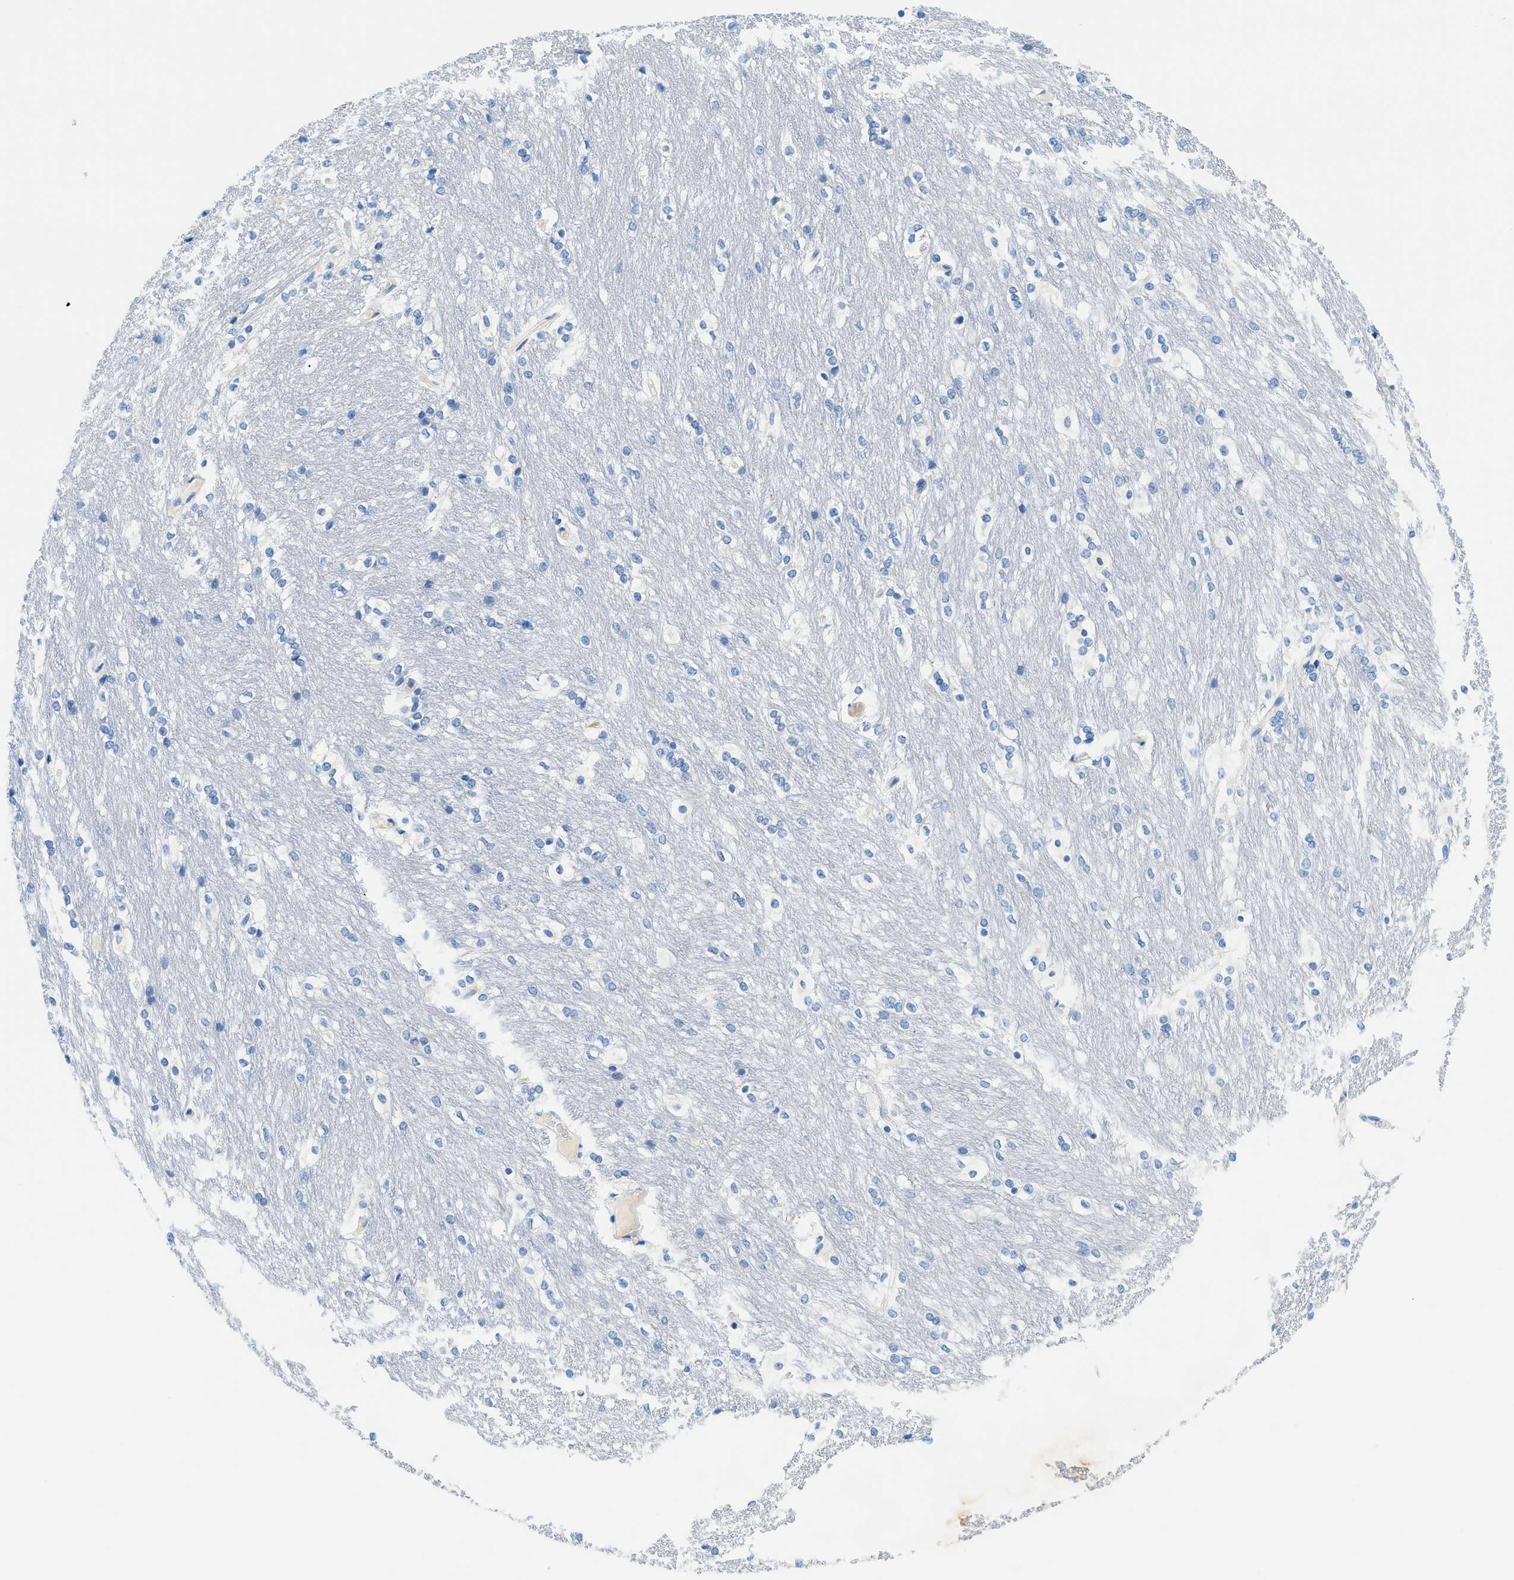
{"staining": {"intensity": "negative", "quantity": "none", "location": "none"}, "tissue": "caudate", "cell_type": "Glial cells", "image_type": "normal", "snomed": [{"axis": "morphology", "description": "Normal tissue, NOS"}, {"axis": "topography", "description": "Lateral ventricle wall"}], "caption": "High power microscopy image of an immunohistochemistry (IHC) image of normal caudate, revealing no significant expression in glial cells.", "gene": "STXBP2", "patient": {"sex": "female", "age": 19}}